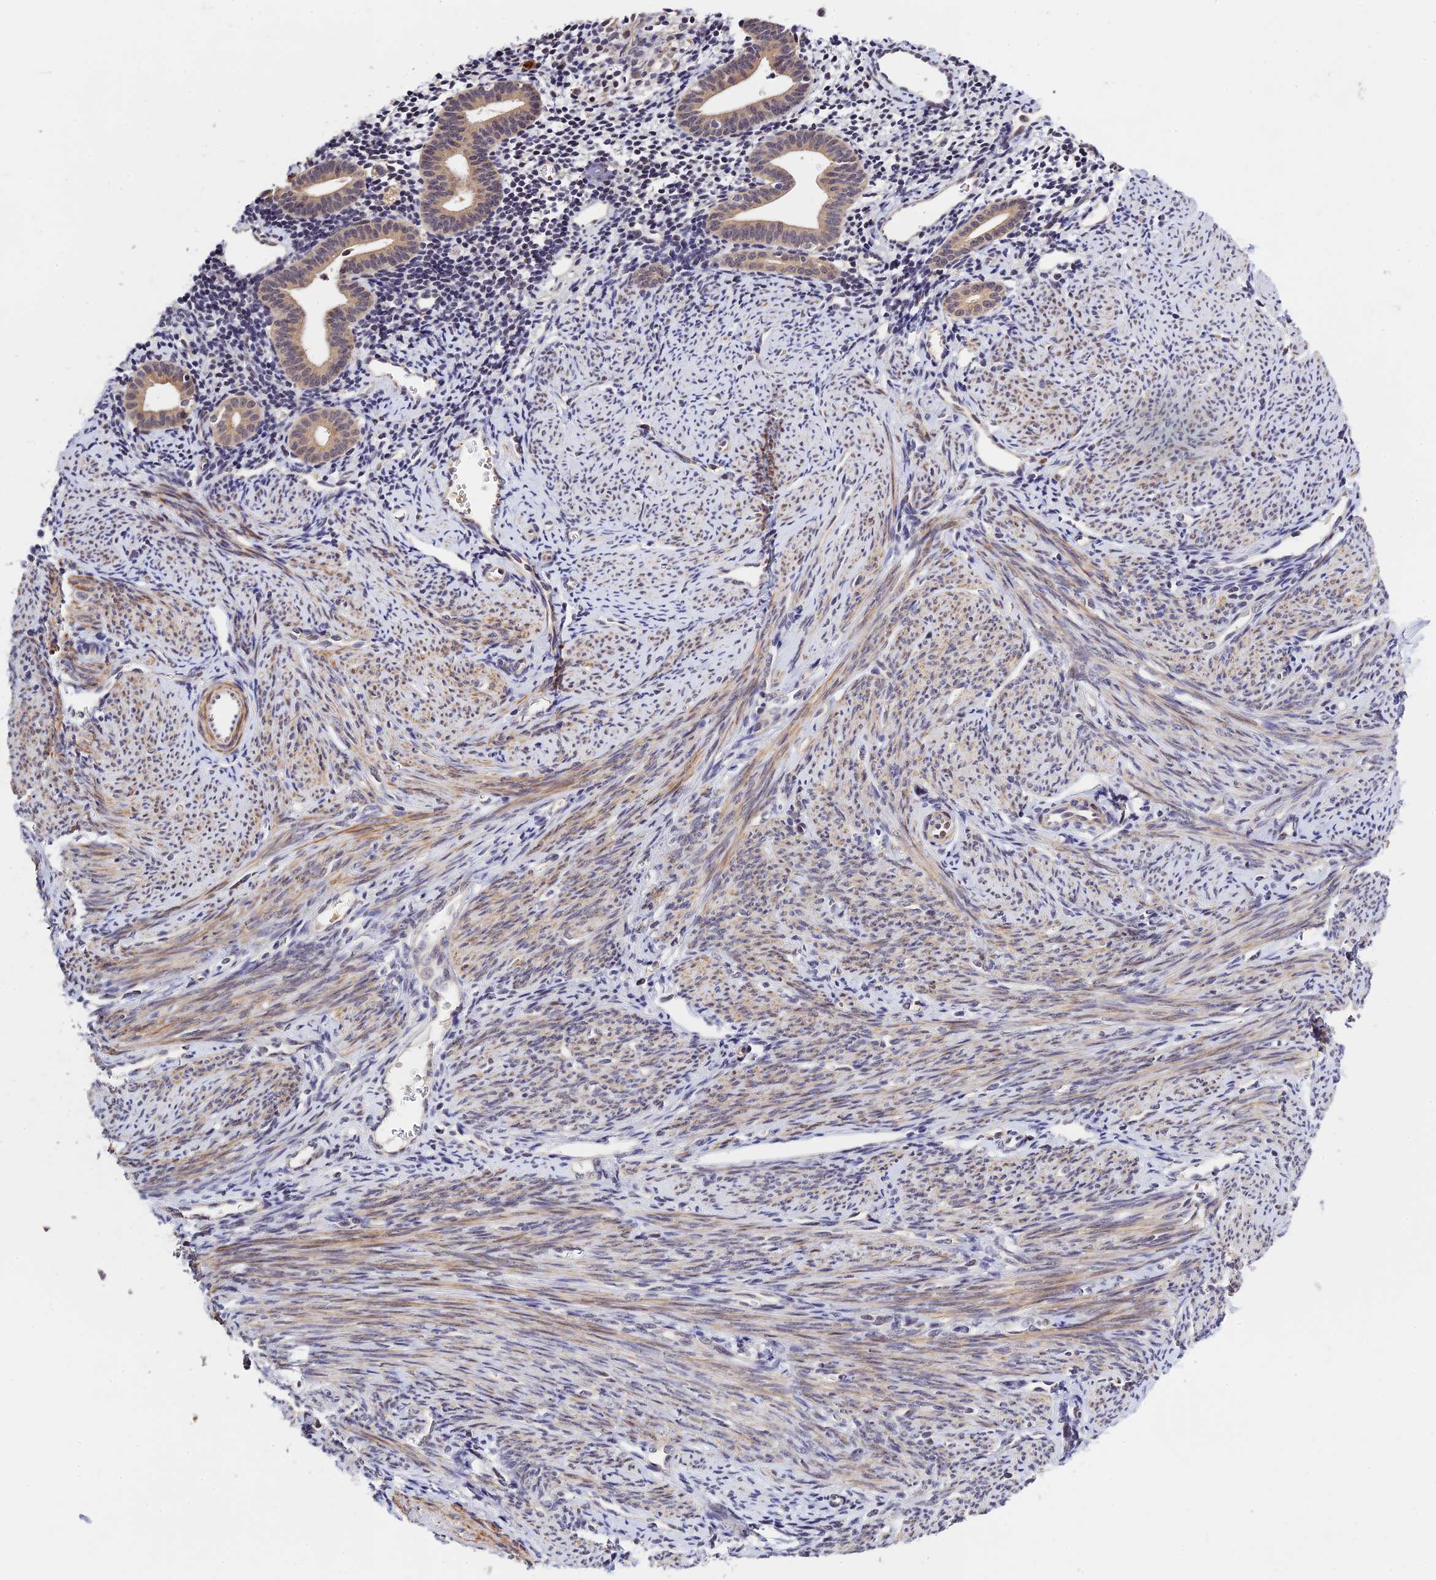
{"staining": {"intensity": "weak", "quantity": "<25%", "location": "cytoplasmic/membranous"}, "tissue": "endometrium", "cell_type": "Cells in endometrial stroma", "image_type": "normal", "snomed": [{"axis": "morphology", "description": "Normal tissue, NOS"}, {"axis": "topography", "description": "Endometrium"}], "caption": "The micrograph demonstrates no significant staining in cells in endometrial stroma of endometrium.", "gene": "CWH43", "patient": {"sex": "female", "age": 56}}